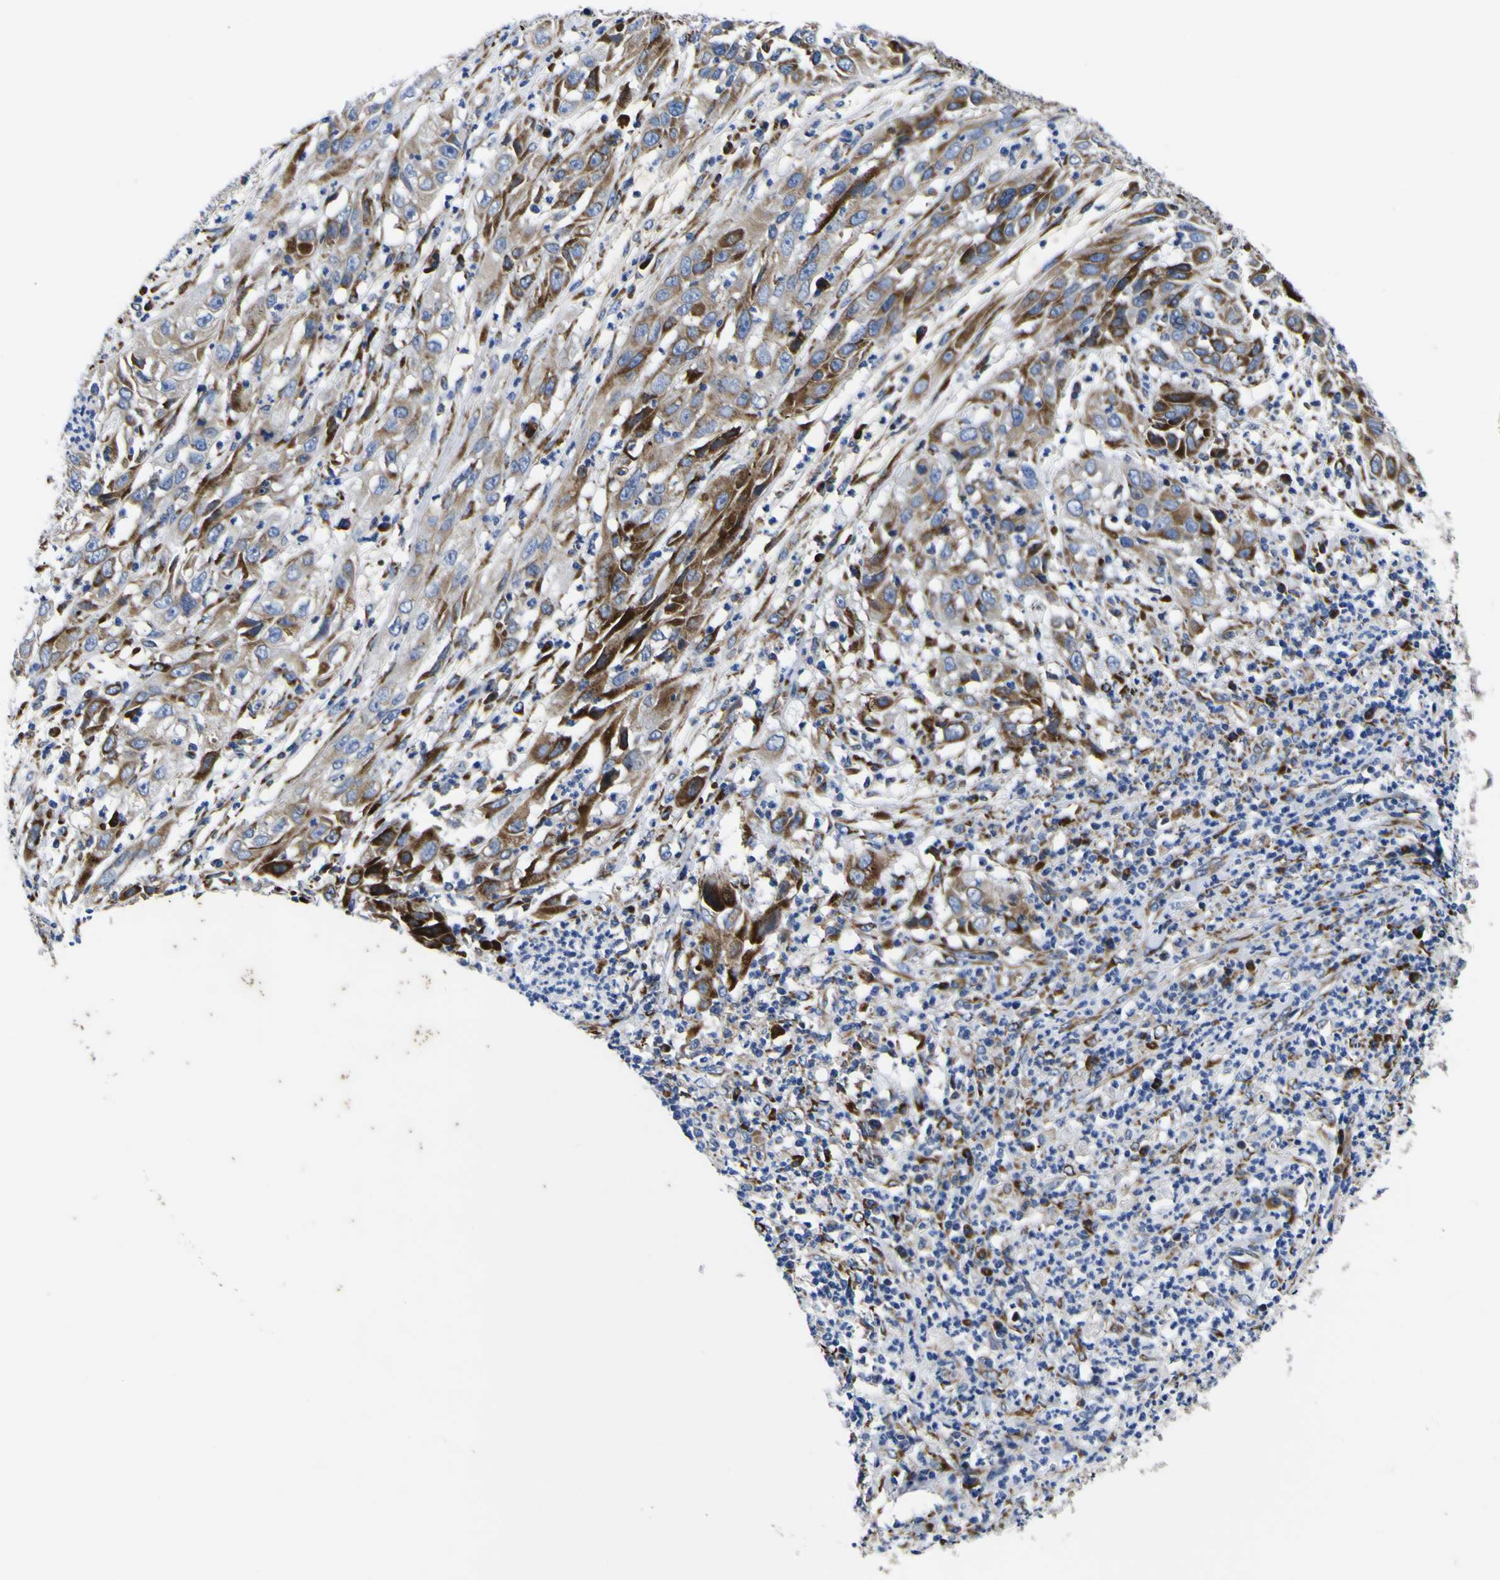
{"staining": {"intensity": "moderate", "quantity": ">75%", "location": "cytoplasmic/membranous"}, "tissue": "cervical cancer", "cell_type": "Tumor cells", "image_type": "cancer", "snomed": [{"axis": "morphology", "description": "Squamous cell carcinoma, NOS"}, {"axis": "topography", "description": "Cervix"}], "caption": "This is a photomicrograph of immunohistochemistry staining of cervical squamous cell carcinoma, which shows moderate positivity in the cytoplasmic/membranous of tumor cells.", "gene": "SCD", "patient": {"sex": "female", "age": 32}}